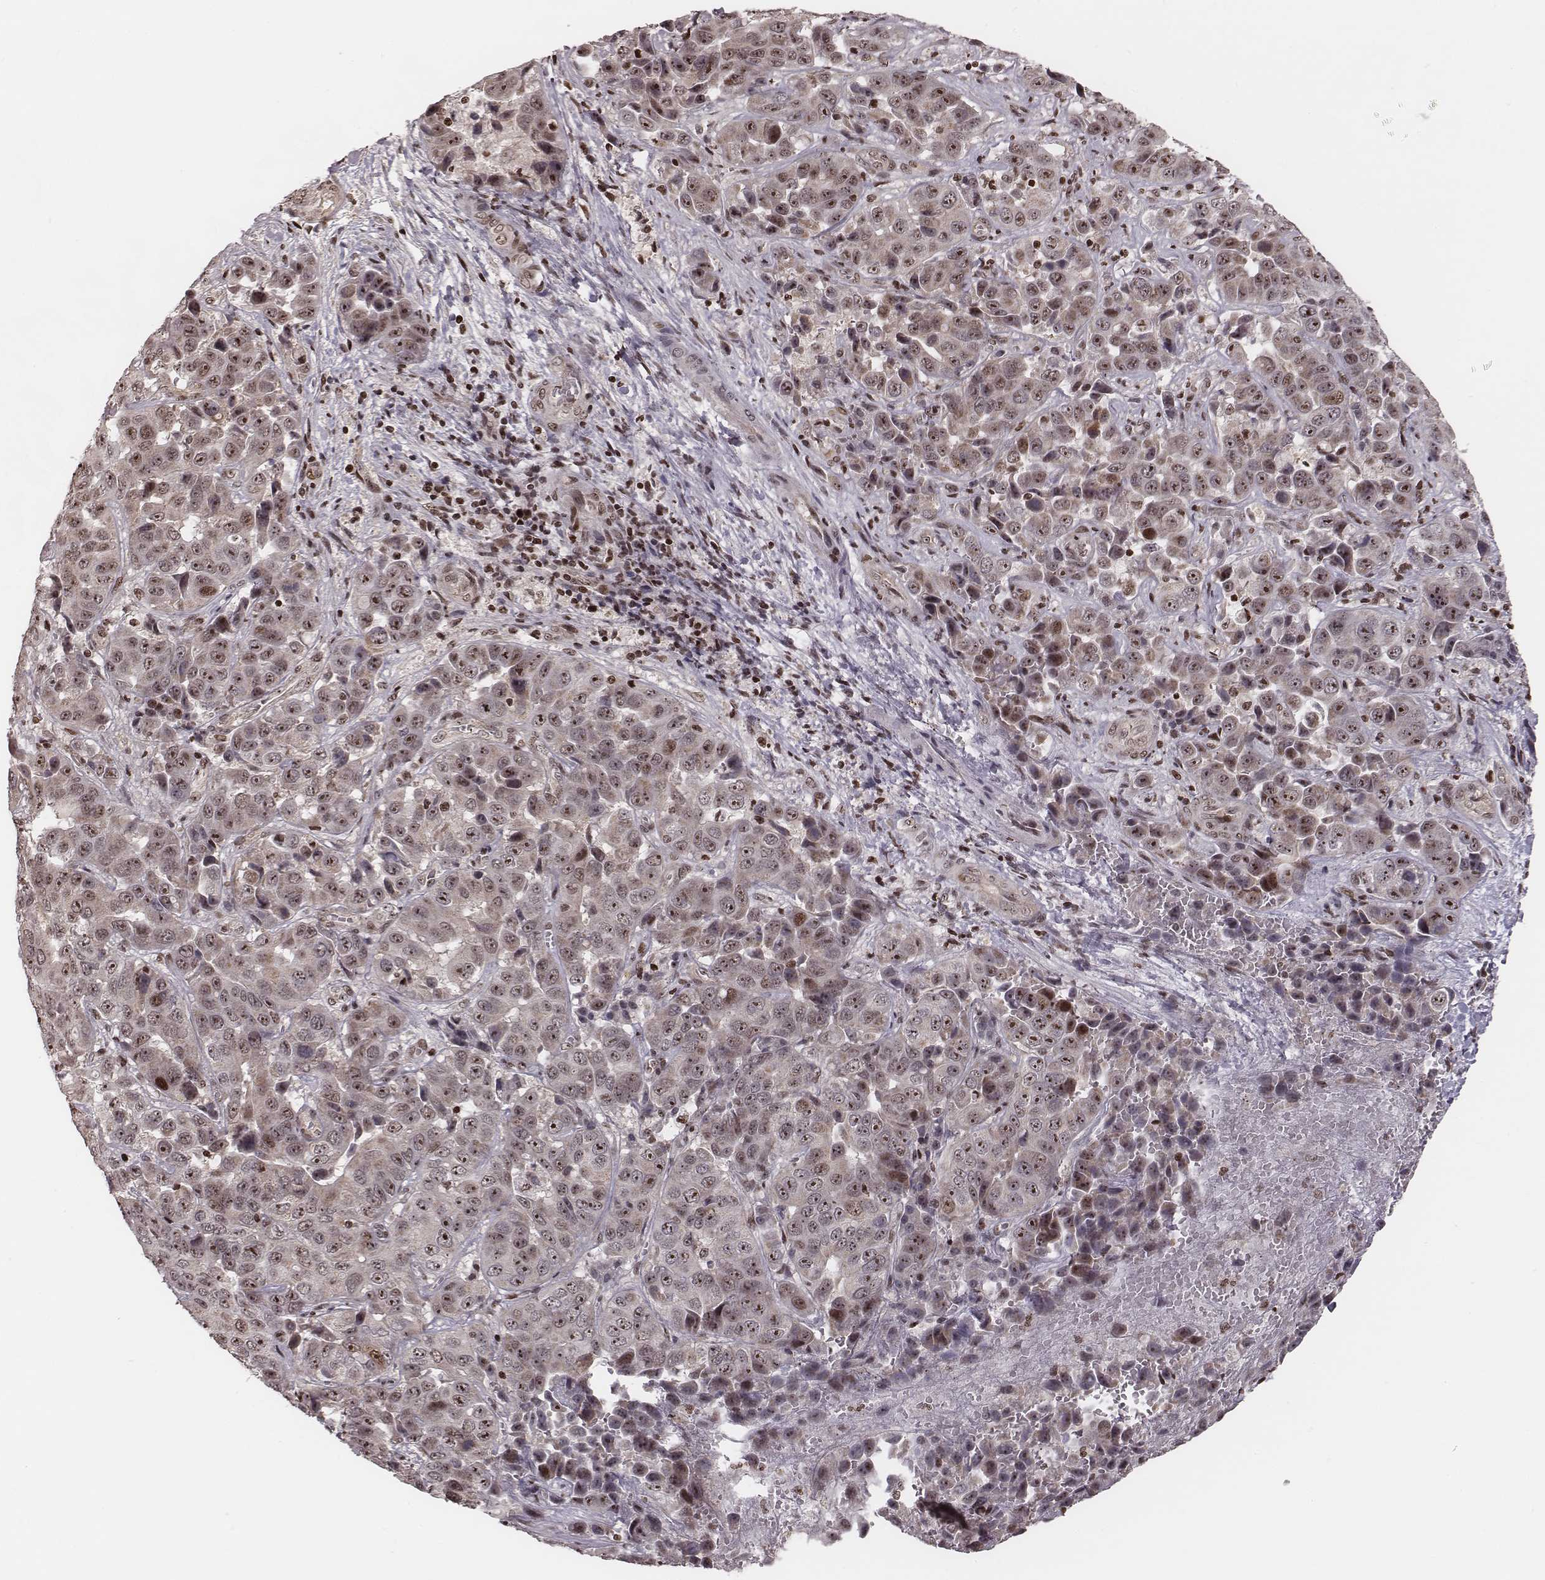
{"staining": {"intensity": "weak", "quantity": "25%-75%", "location": "cytoplasmic/membranous,nuclear"}, "tissue": "liver cancer", "cell_type": "Tumor cells", "image_type": "cancer", "snomed": [{"axis": "morphology", "description": "Cholangiocarcinoma"}, {"axis": "topography", "description": "Liver"}], "caption": "Protein staining of liver cholangiocarcinoma tissue reveals weak cytoplasmic/membranous and nuclear staining in approximately 25%-75% of tumor cells.", "gene": "VRK3", "patient": {"sex": "female", "age": 52}}